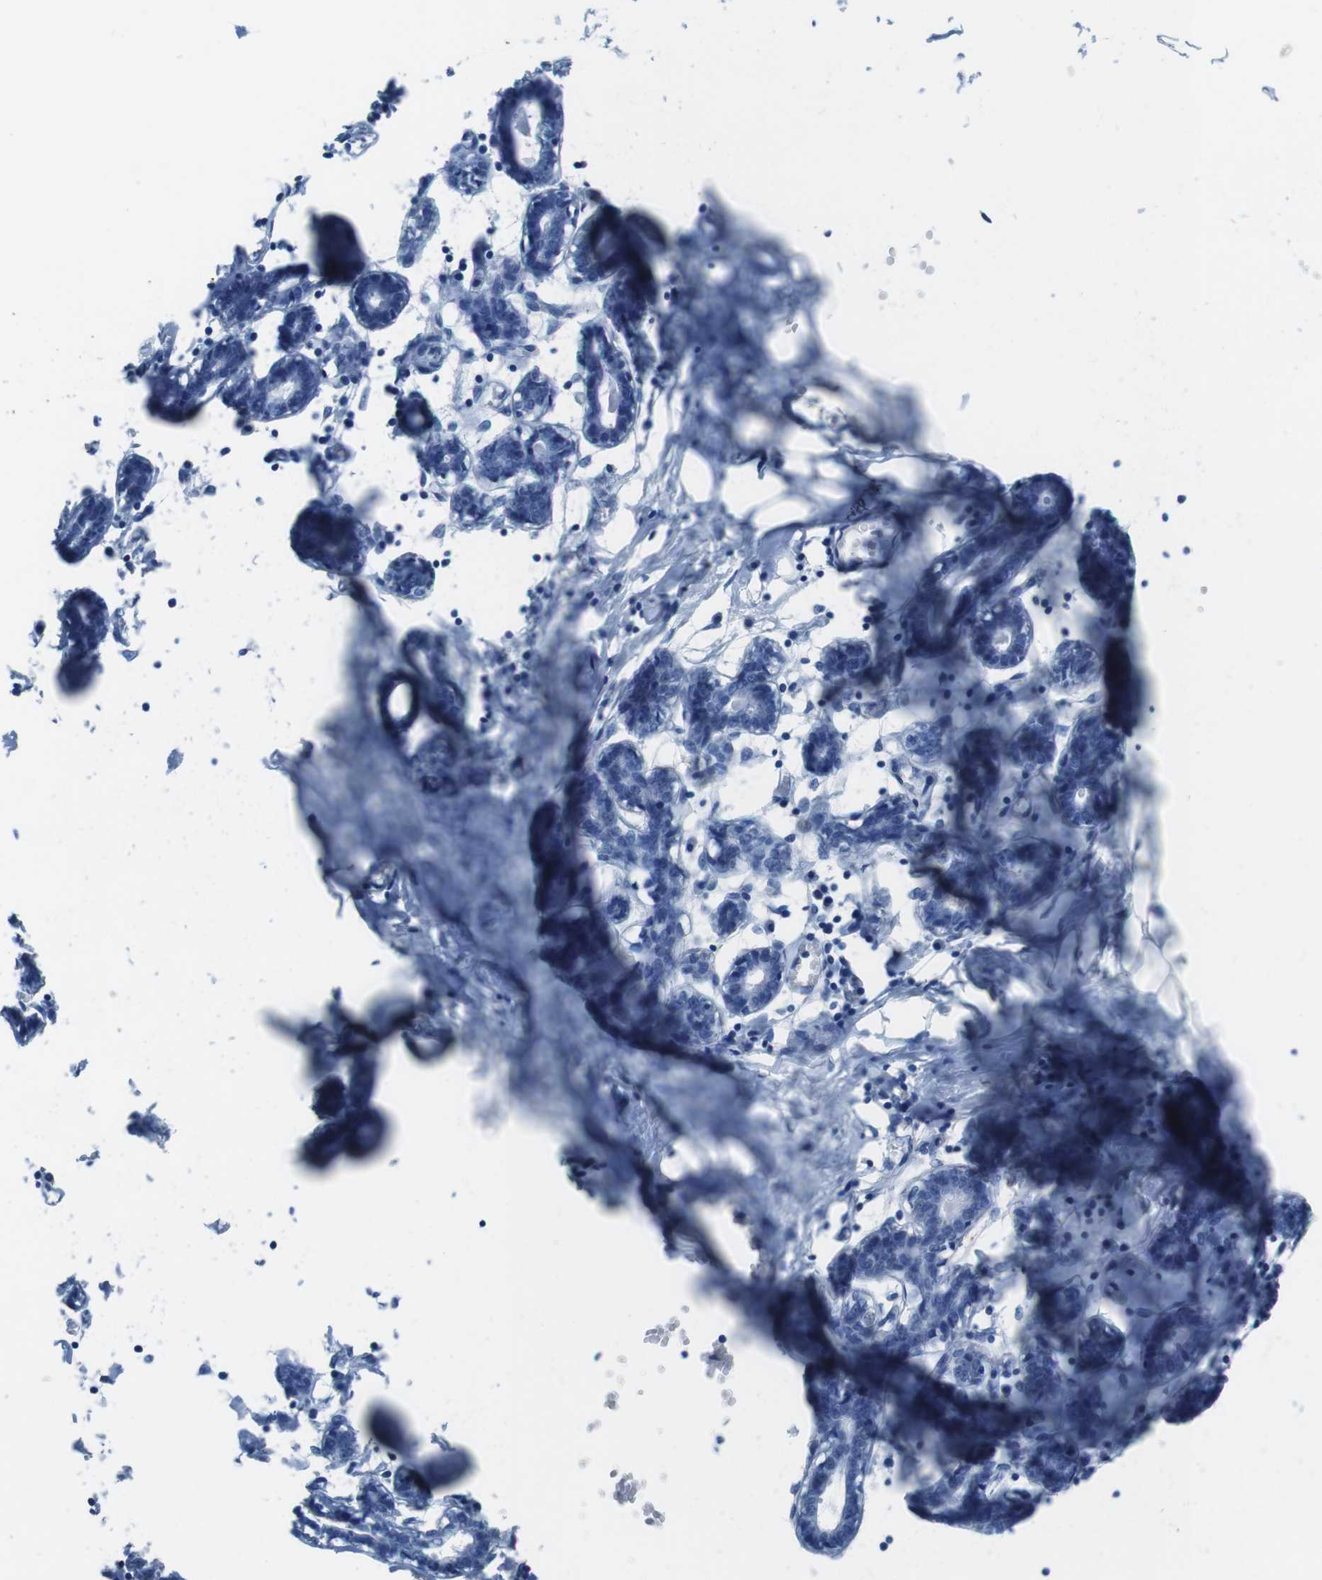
{"staining": {"intensity": "negative", "quantity": "none", "location": "none"}, "tissue": "breast", "cell_type": "Adipocytes", "image_type": "normal", "snomed": [{"axis": "morphology", "description": "Normal tissue, NOS"}, {"axis": "topography", "description": "Breast"}], "caption": "High power microscopy image of an immunohistochemistry photomicrograph of normal breast, revealing no significant positivity in adipocytes.", "gene": "CYP2C19", "patient": {"sex": "female", "age": 27}}